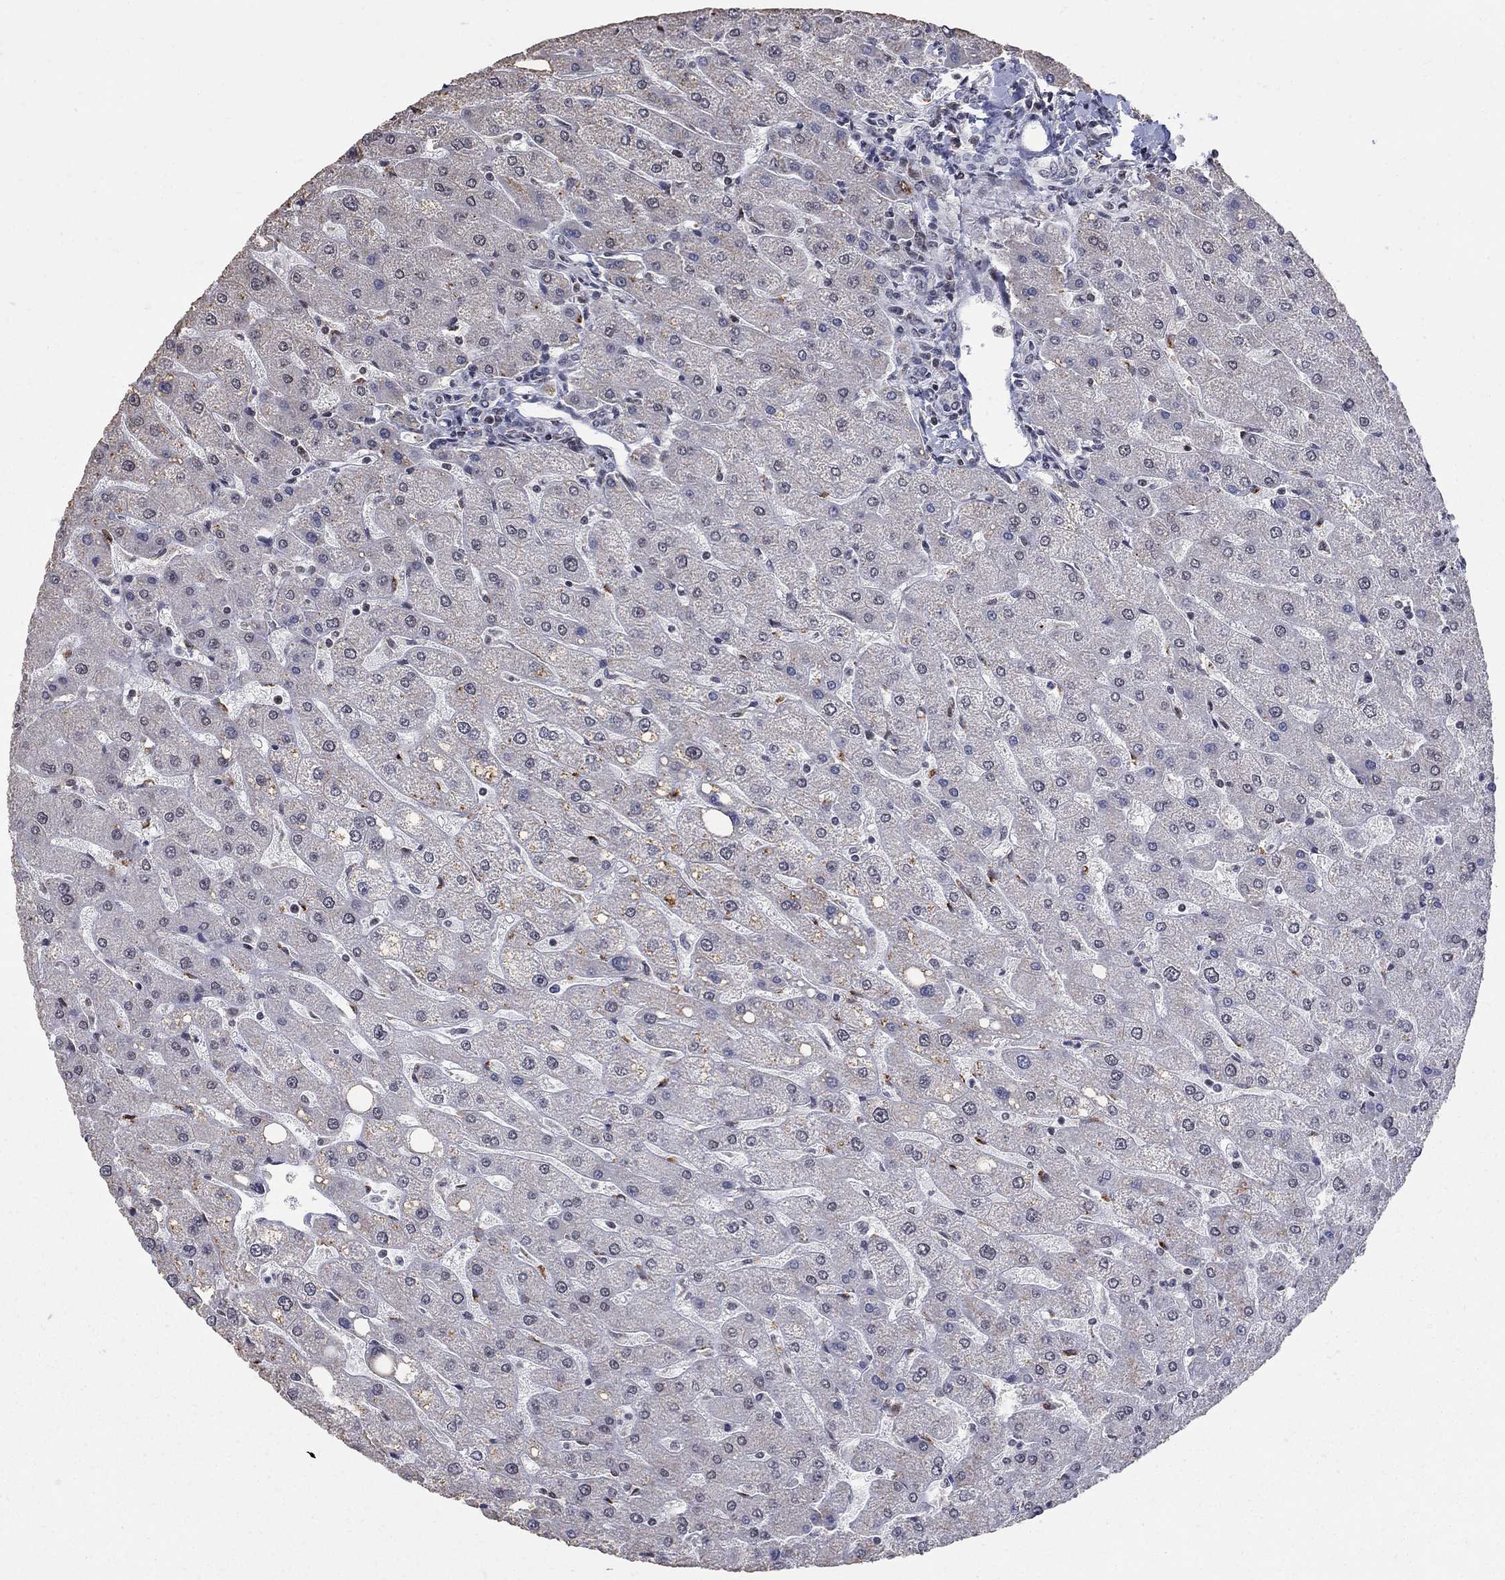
{"staining": {"intensity": "negative", "quantity": "none", "location": "none"}, "tissue": "liver", "cell_type": "Cholangiocytes", "image_type": "normal", "snomed": [{"axis": "morphology", "description": "Normal tissue, NOS"}, {"axis": "topography", "description": "Liver"}], "caption": "This is a histopathology image of IHC staining of normal liver, which shows no expression in cholangiocytes.", "gene": "PNISR", "patient": {"sex": "male", "age": 67}}